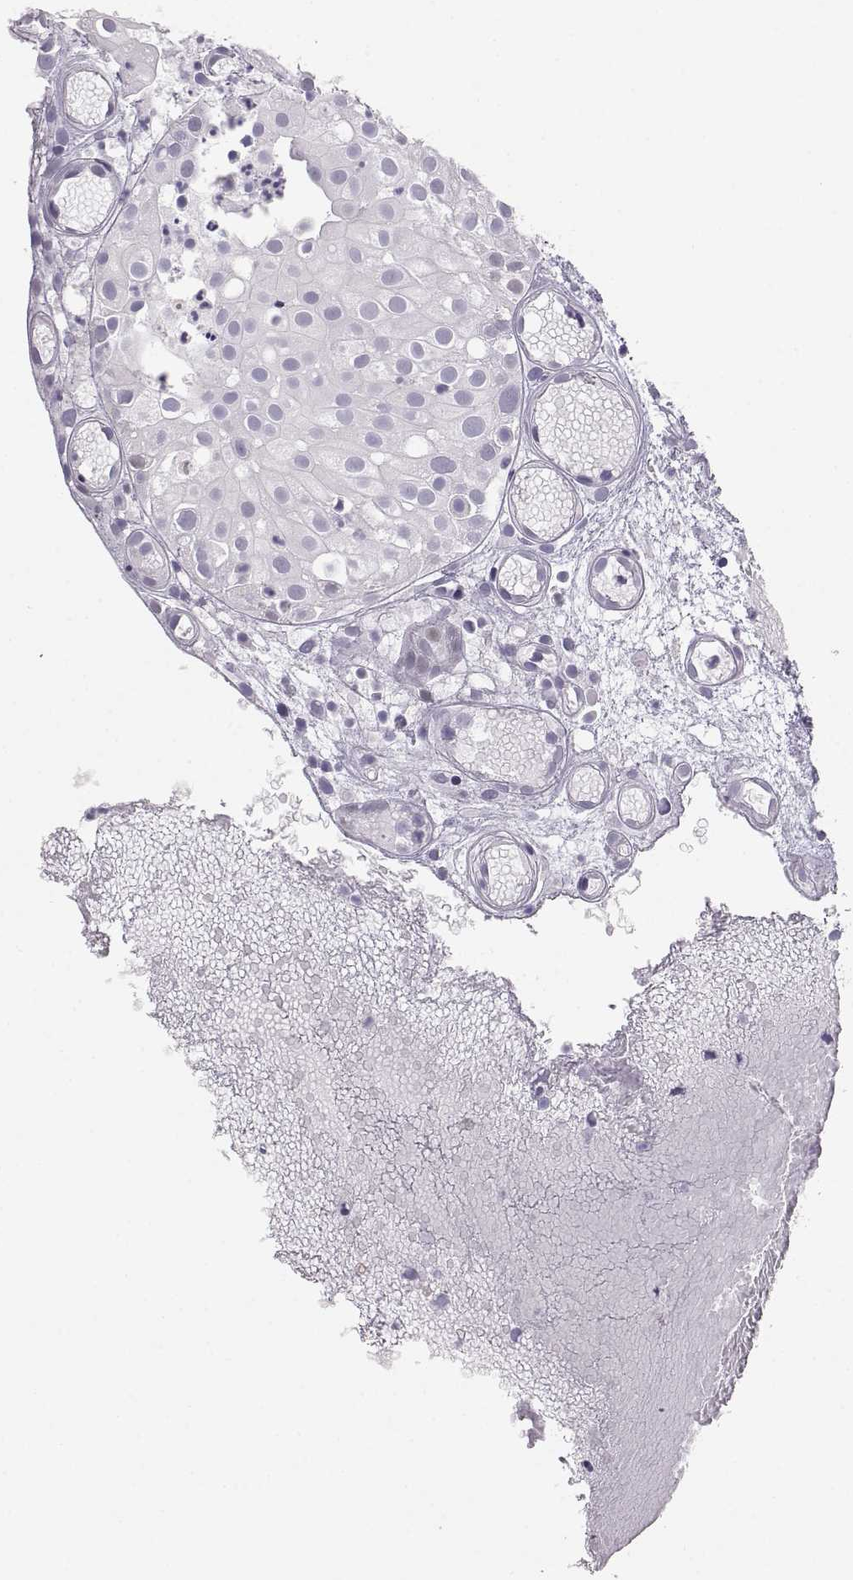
{"staining": {"intensity": "negative", "quantity": "none", "location": "none"}, "tissue": "prostate cancer", "cell_type": "Tumor cells", "image_type": "cancer", "snomed": [{"axis": "morphology", "description": "Adenocarcinoma, High grade"}, {"axis": "topography", "description": "Prostate"}], "caption": "Tumor cells are negative for protein expression in human prostate adenocarcinoma (high-grade).", "gene": "OPN5", "patient": {"sex": "male", "age": 79}}